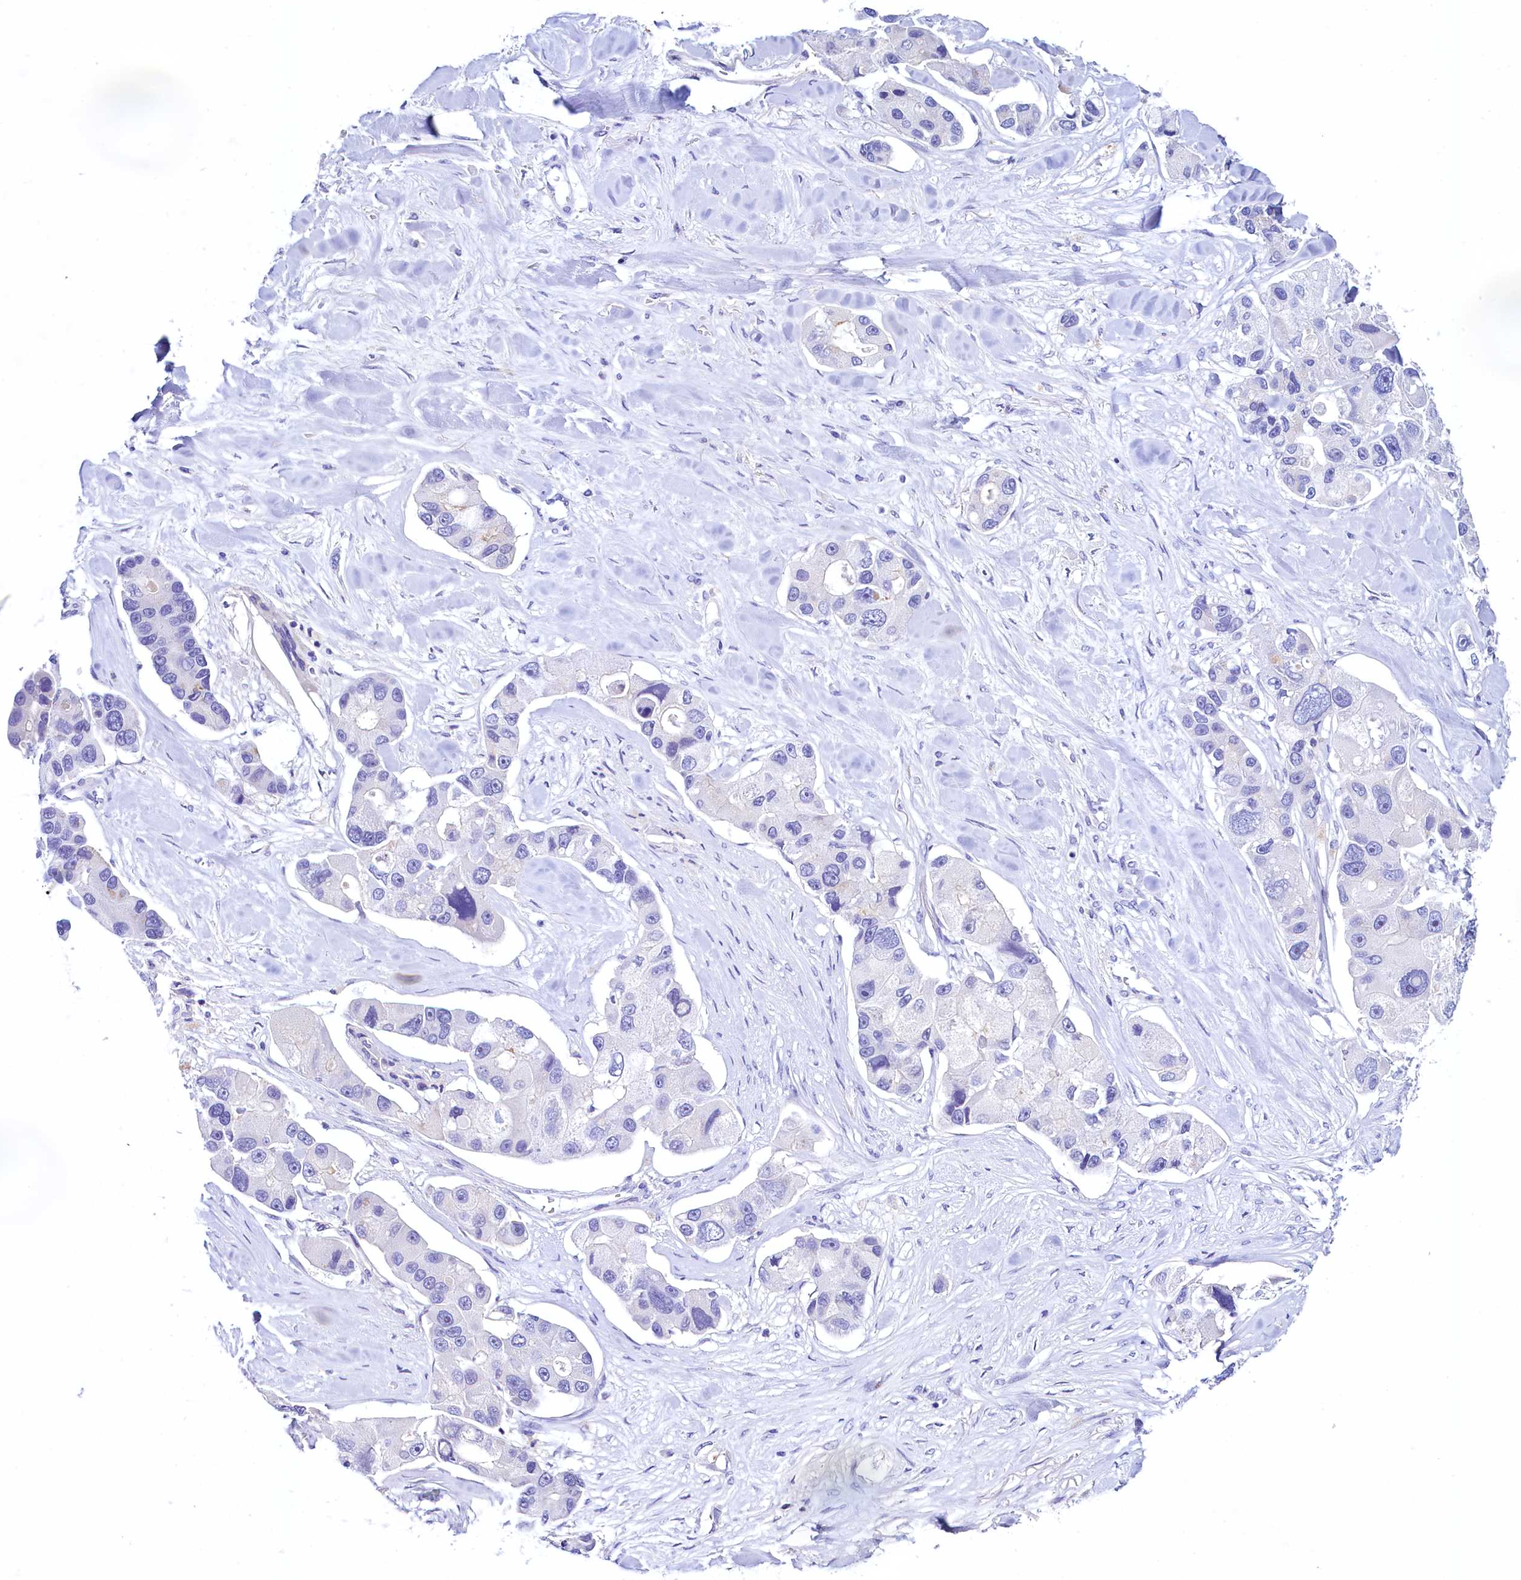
{"staining": {"intensity": "negative", "quantity": "none", "location": "none"}, "tissue": "lung cancer", "cell_type": "Tumor cells", "image_type": "cancer", "snomed": [{"axis": "morphology", "description": "Adenocarcinoma, NOS"}, {"axis": "topography", "description": "Lung"}], "caption": "A histopathology image of lung cancer (adenocarcinoma) stained for a protein demonstrates no brown staining in tumor cells.", "gene": "KRBOX5", "patient": {"sex": "female", "age": 54}}